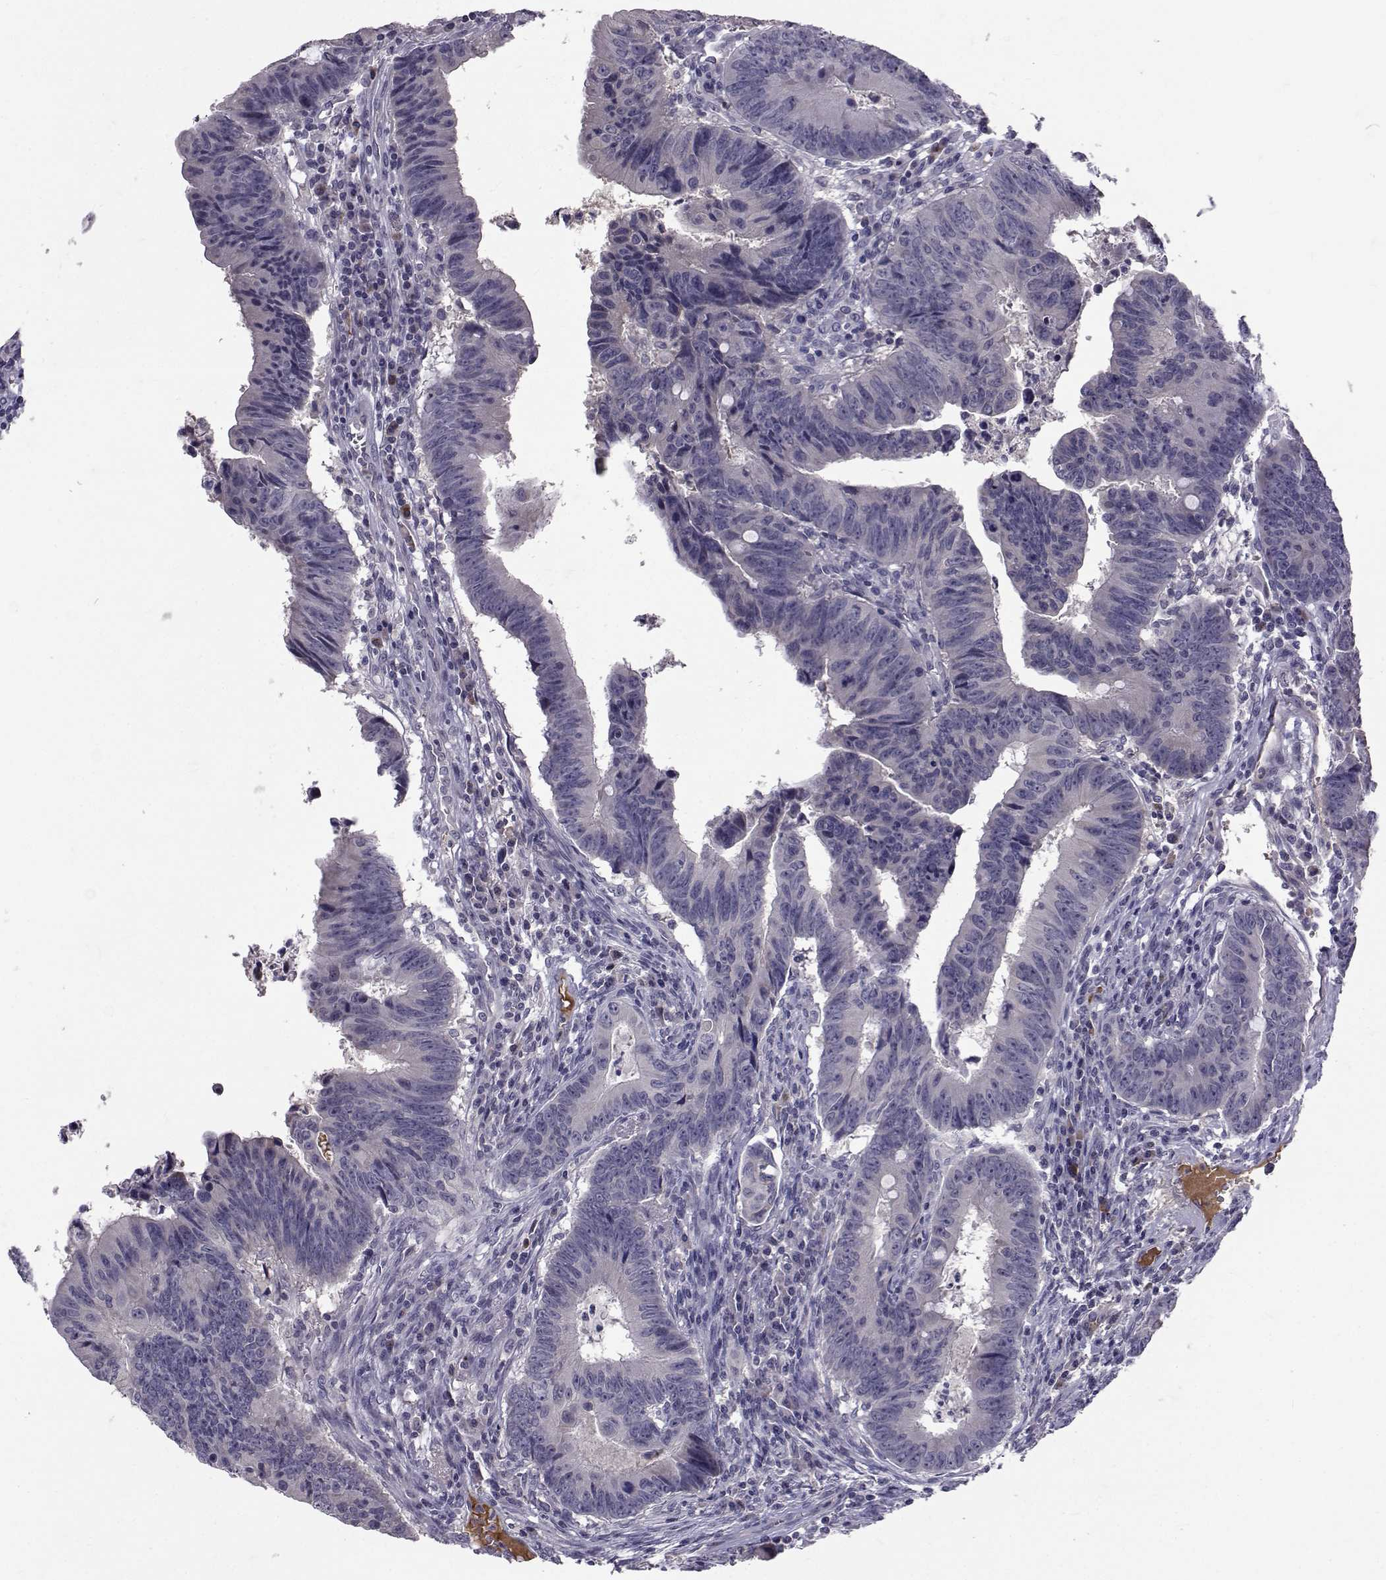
{"staining": {"intensity": "negative", "quantity": "none", "location": "none"}, "tissue": "colorectal cancer", "cell_type": "Tumor cells", "image_type": "cancer", "snomed": [{"axis": "morphology", "description": "Adenocarcinoma, NOS"}, {"axis": "topography", "description": "Colon"}], "caption": "This is an IHC micrograph of adenocarcinoma (colorectal). There is no positivity in tumor cells.", "gene": "TNFRSF11B", "patient": {"sex": "female", "age": 87}}